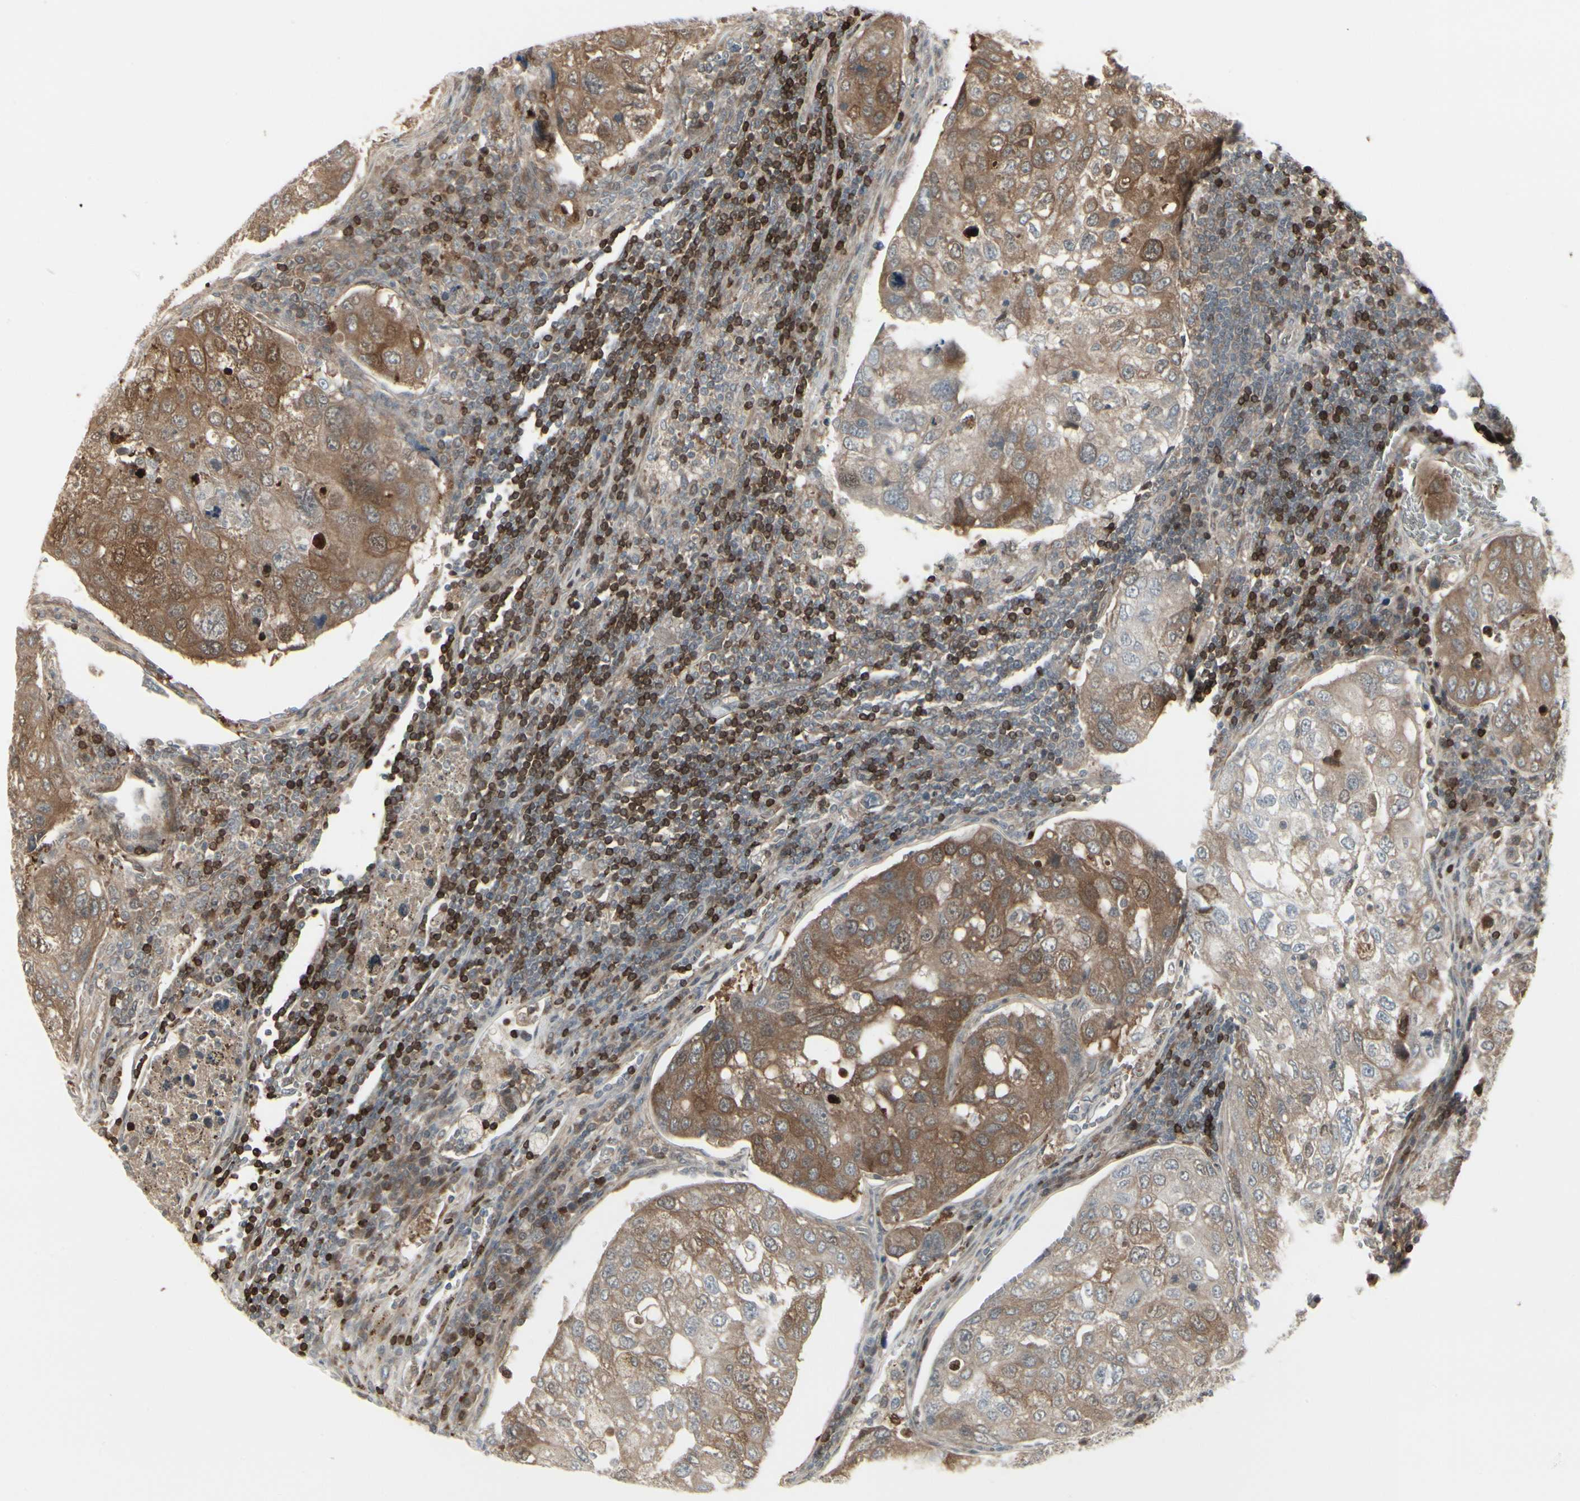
{"staining": {"intensity": "moderate", "quantity": ">75%", "location": "cytoplasmic/membranous"}, "tissue": "urothelial cancer", "cell_type": "Tumor cells", "image_type": "cancer", "snomed": [{"axis": "morphology", "description": "Urothelial carcinoma, High grade"}, {"axis": "topography", "description": "Lymph node"}, {"axis": "topography", "description": "Urinary bladder"}], "caption": "High-power microscopy captured an immunohistochemistry micrograph of high-grade urothelial carcinoma, revealing moderate cytoplasmic/membranous staining in approximately >75% of tumor cells.", "gene": "IGFBP6", "patient": {"sex": "male", "age": 51}}